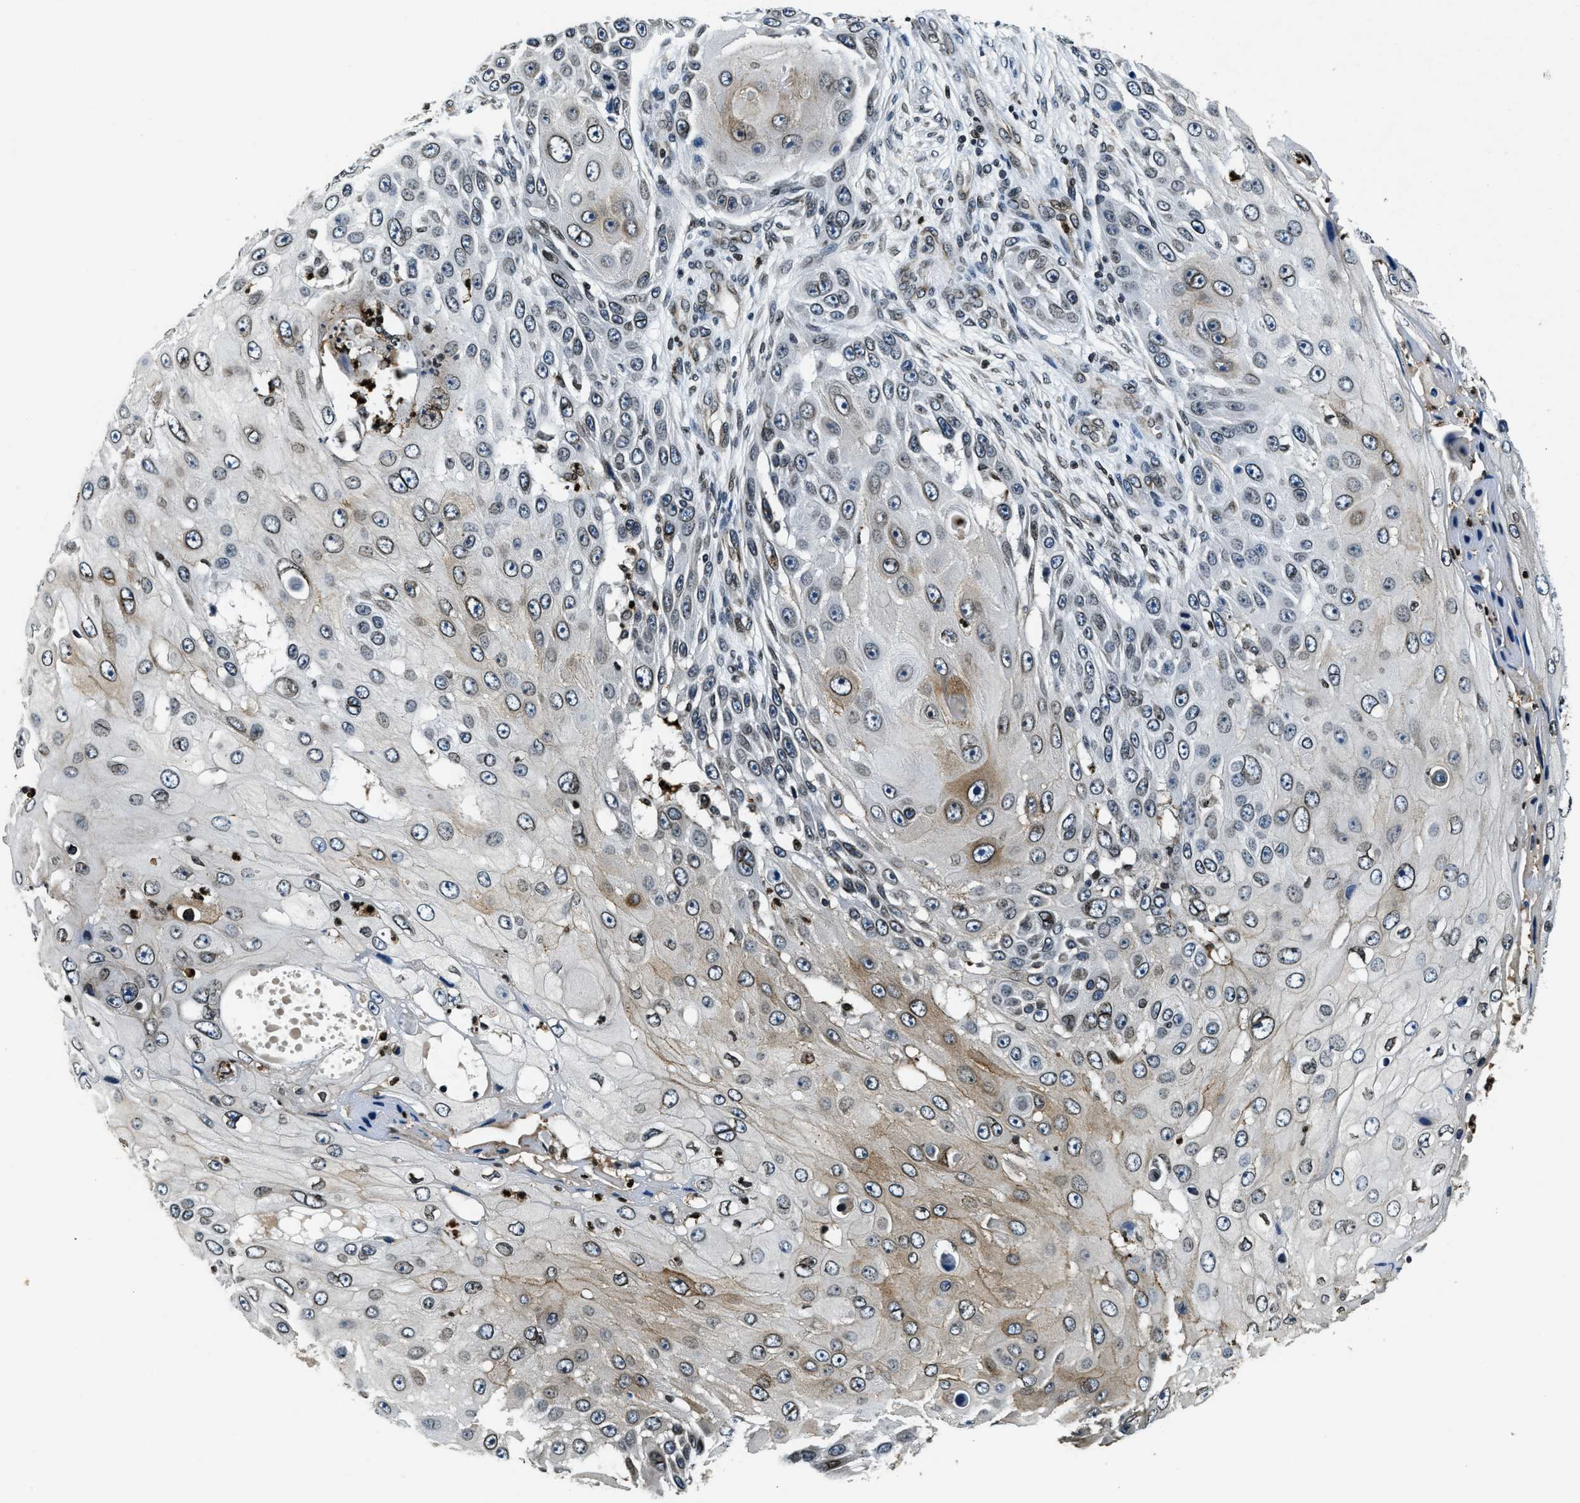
{"staining": {"intensity": "weak", "quantity": "25%-75%", "location": "cytoplasmic/membranous,nuclear"}, "tissue": "skin cancer", "cell_type": "Tumor cells", "image_type": "cancer", "snomed": [{"axis": "morphology", "description": "Squamous cell carcinoma, NOS"}, {"axis": "topography", "description": "Skin"}], "caption": "IHC micrograph of neoplastic tissue: human squamous cell carcinoma (skin) stained using immunohistochemistry reveals low levels of weak protein expression localized specifically in the cytoplasmic/membranous and nuclear of tumor cells, appearing as a cytoplasmic/membranous and nuclear brown color.", "gene": "ZC3HC1", "patient": {"sex": "female", "age": 44}}